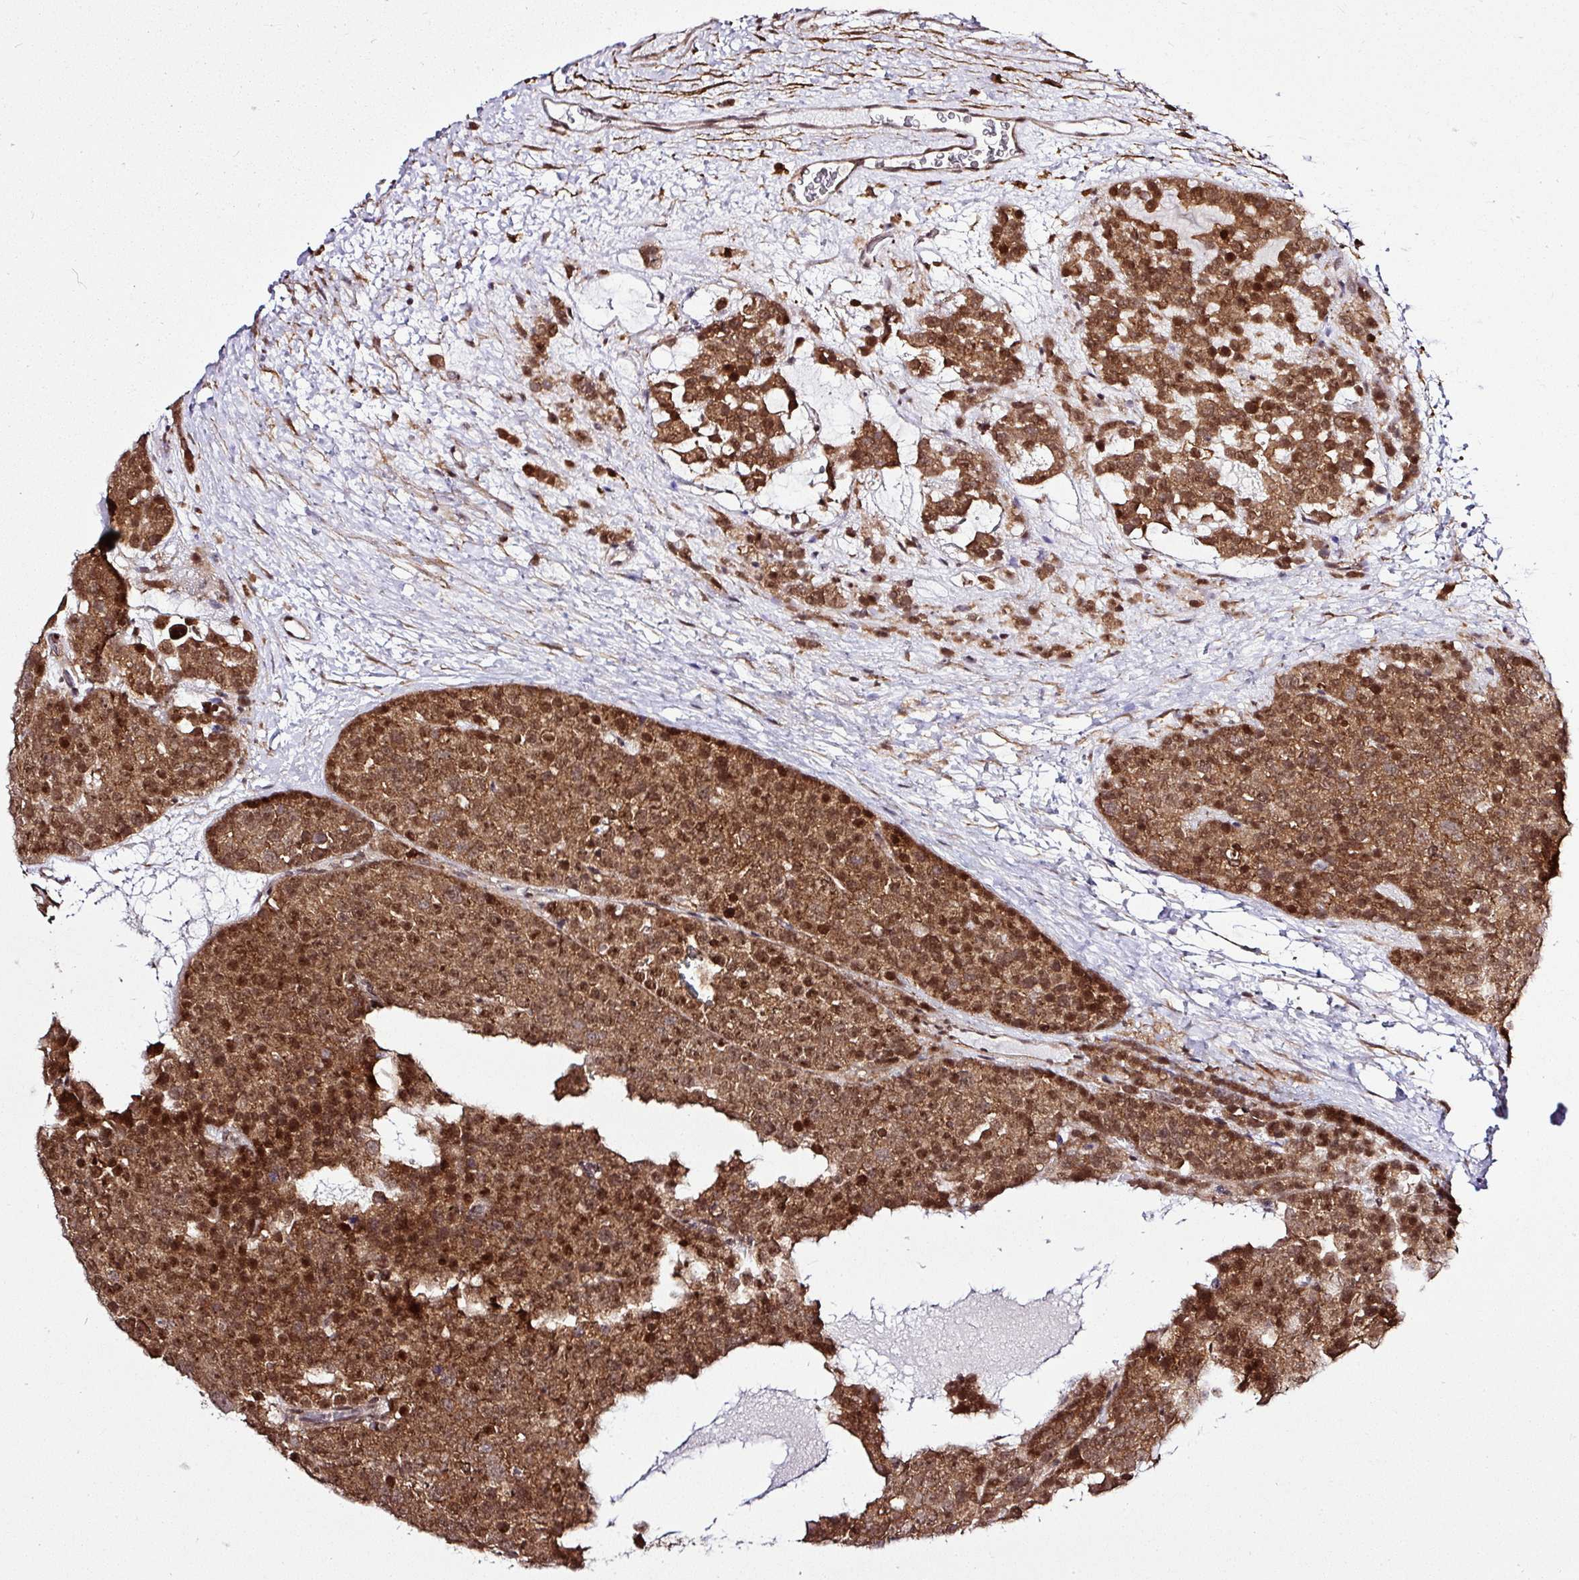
{"staining": {"intensity": "moderate", "quantity": ">75%", "location": "cytoplasmic/membranous,nuclear"}, "tissue": "testis cancer", "cell_type": "Tumor cells", "image_type": "cancer", "snomed": [{"axis": "morphology", "description": "Seminoma, NOS"}, {"axis": "topography", "description": "Testis"}], "caption": "Brown immunohistochemical staining in testis cancer reveals moderate cytoplasmic/membranous and nuclear expression in approximately >75% of tumor cells. (IHC, brightfield microscopy, high magnification).", "gene": "FAM153A", "patient": {"sex": "male", "age": 71}}